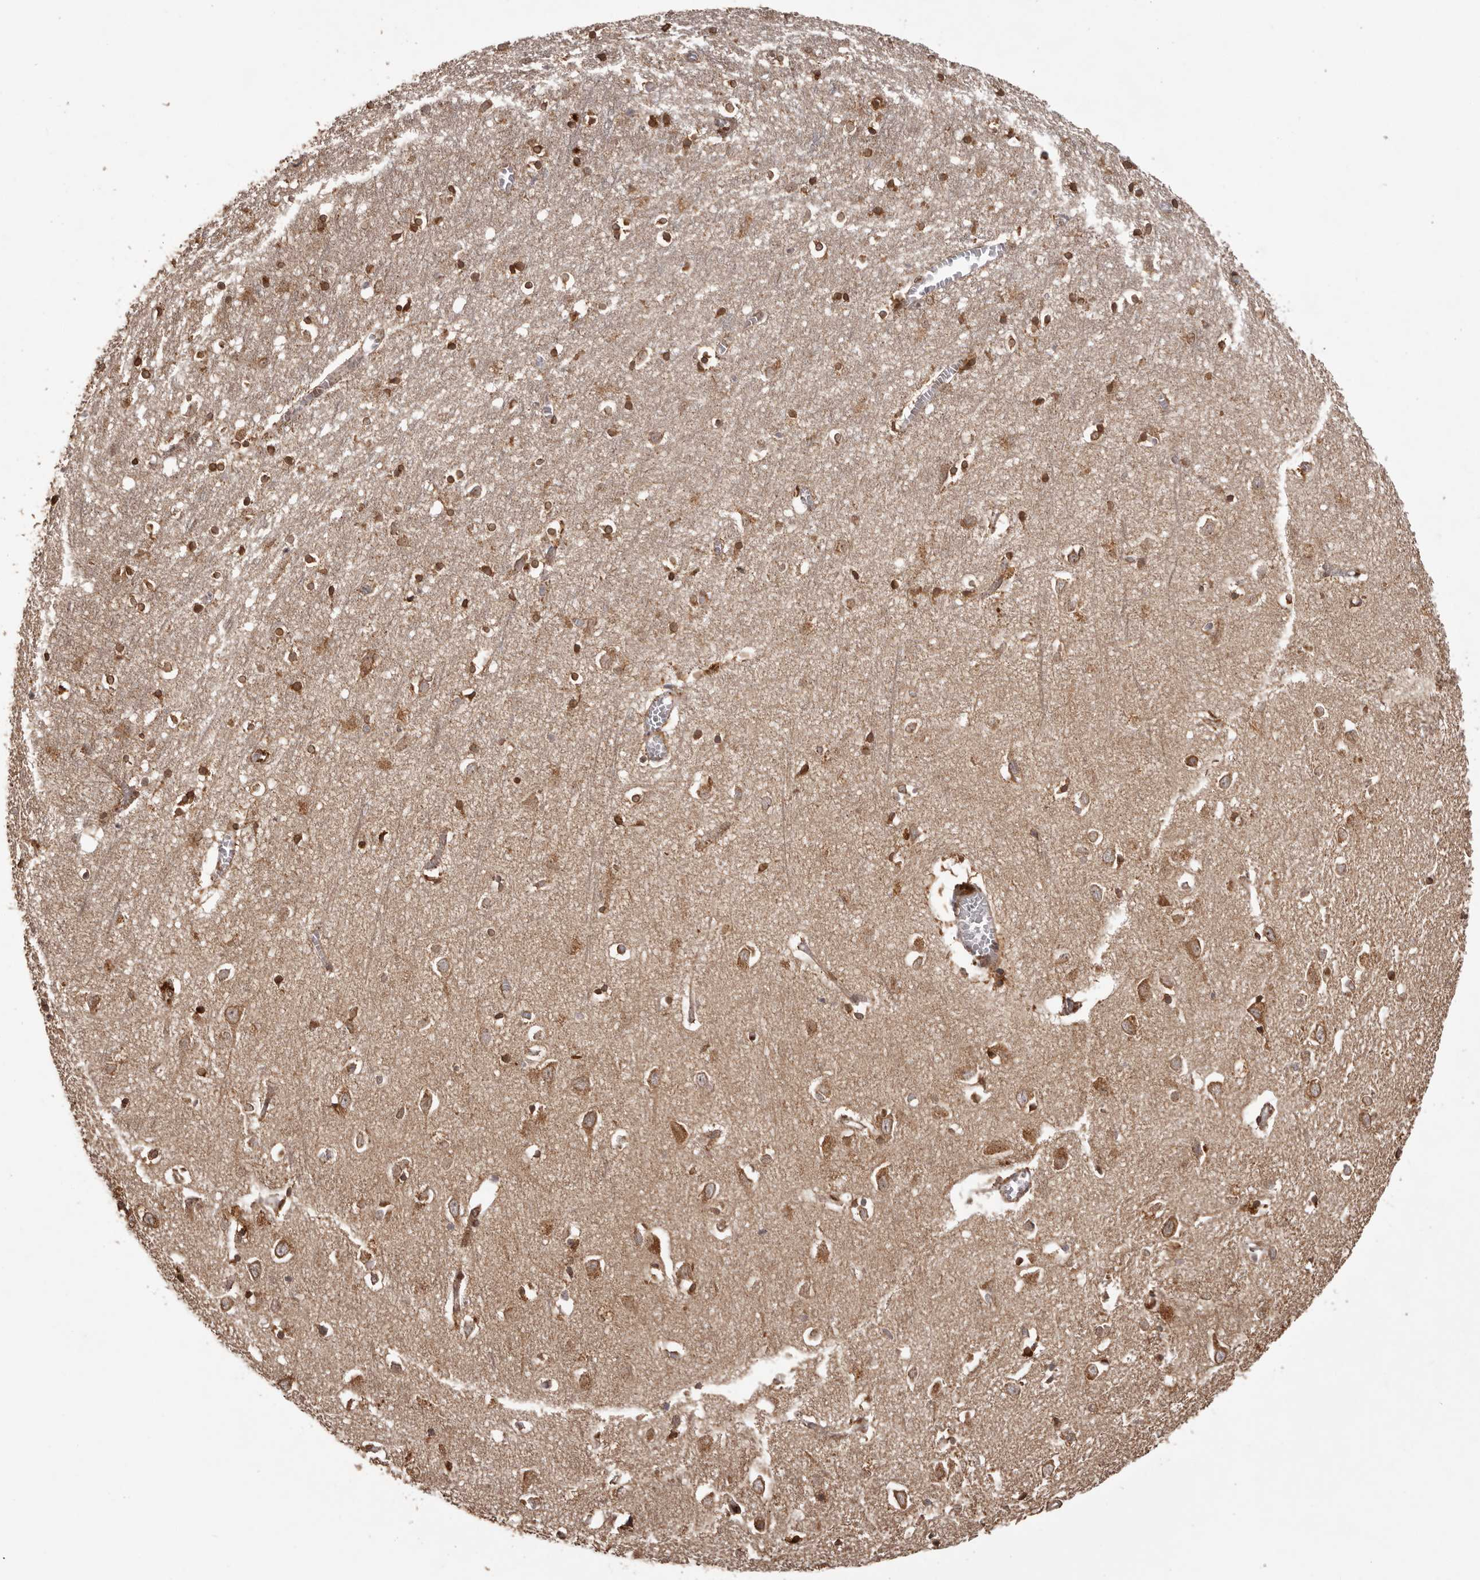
{"staining": {"intensity": "moderate", "quantity": ">75%", "location": "cytoplasmic/membranous"}, "tissue": "cerebral cortex", "cell_type": "Endothelial cells", "image_type": "normal", "snomed": [{"axis": "morphology", "description": "Normal tissue, NOS"}, {"axis": "topography", "description": "Cerebral cortex"}], "caption": "This micrograph demonstrates unremarkable cerebral cortex stained with IHC to label a protein in brown. The cytoplasmic/membranous of endothelial cells show moderate positivity for the protein. Nuclei are counter-stained blue.", "gene": "CHRM2", "patient": {"sex": "female", "age": 64}}